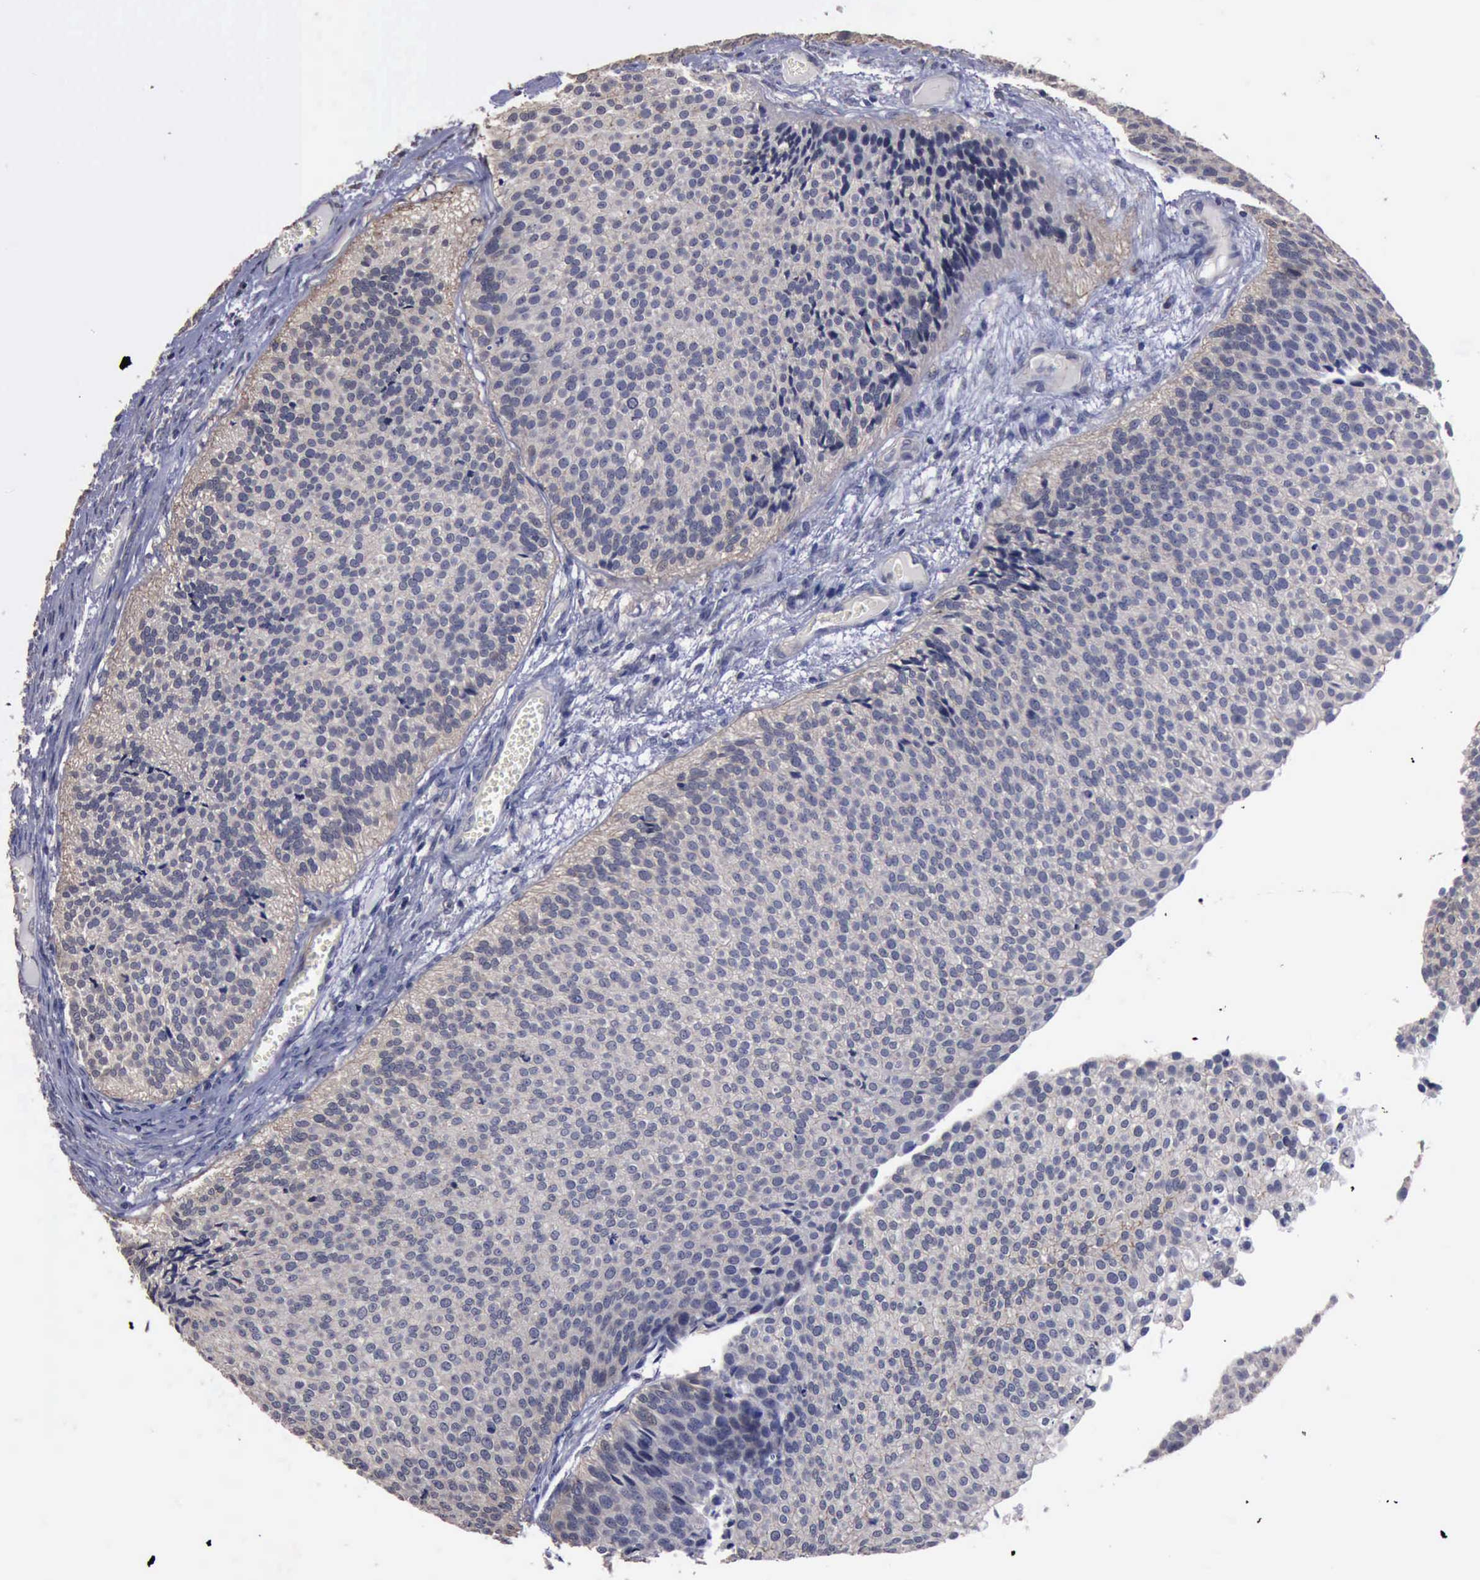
{"staining": {"intensity": "negative", "quantity": "none", "location": "none"}, "tissue": "urothelial cancer", "cell_type": "Tumor cells", "image_type": "cancer", "snomed": [{"axis": "morphology", "description": "Urothelial carcinoma, Low grade"}, {"axis": "topography", "description": "Urinary bladder"}], "caption": "Tumor cells show no significant protein staining in urothelial cancer.", "gene": "CRKL", "patient": {"sex": "male", "age": 84}}